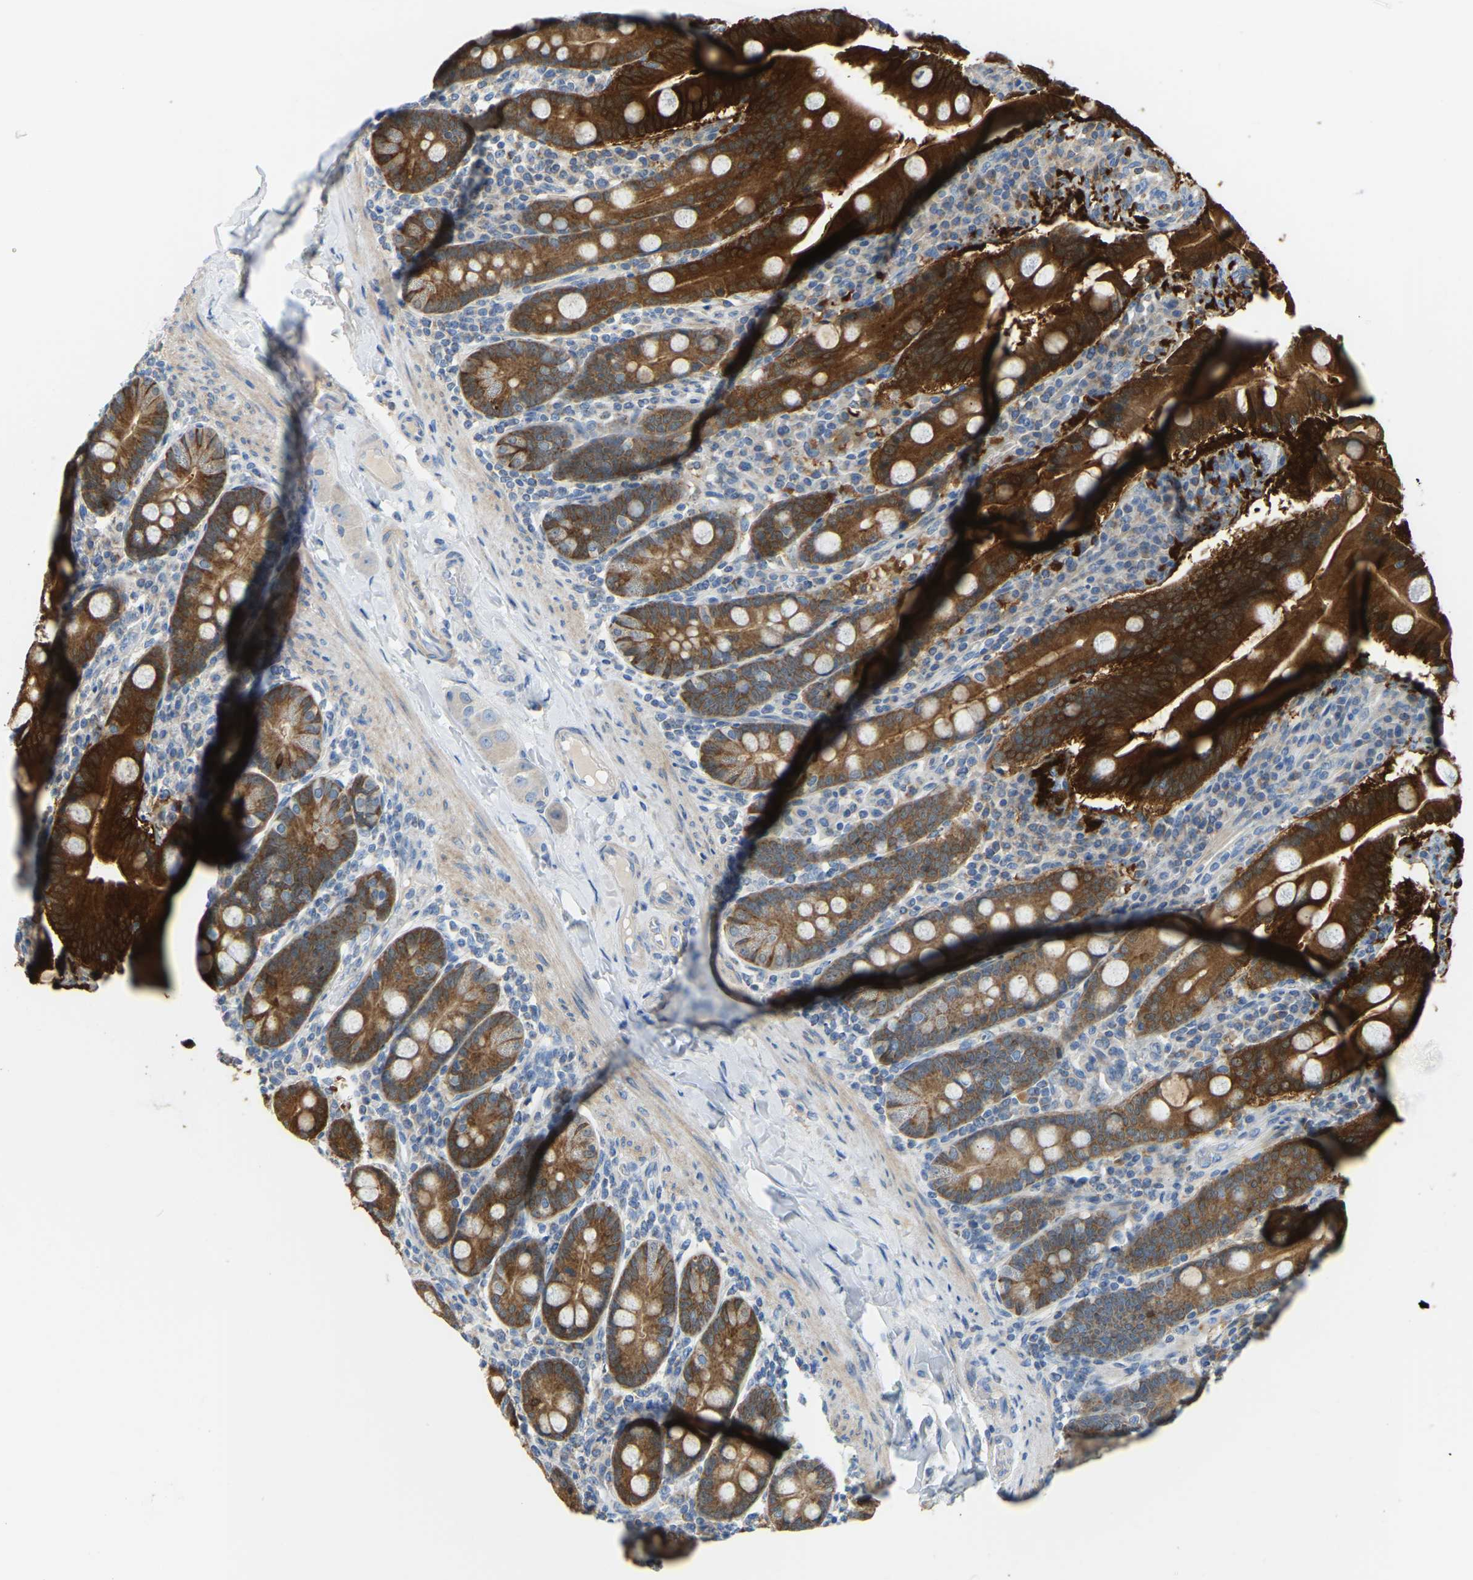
{"staining": {"intensity": "strong", "quantity": ">75%", "location": "cytoplasmic/membranous"}, "tissue": "duodenum", "cell_type": "Glandular cells", "image_type": "normal", "snomed": [{"axis": "morphology", "description": "Normal tissue, NOS"}, {"axis": "topography", "description": "Duodenum"}], "caption": "Duodenum was stained to show a protein in brown. There is high levels of strong cytoplasmic/membranous positivity in about >75% of glandular cells. (Stains: DAB in brown, nuclei in blue, Microscopy: brightfield microscopy at high magnification).", "gene": "GDA", "patient": {"sex": "male", "age": 50}}